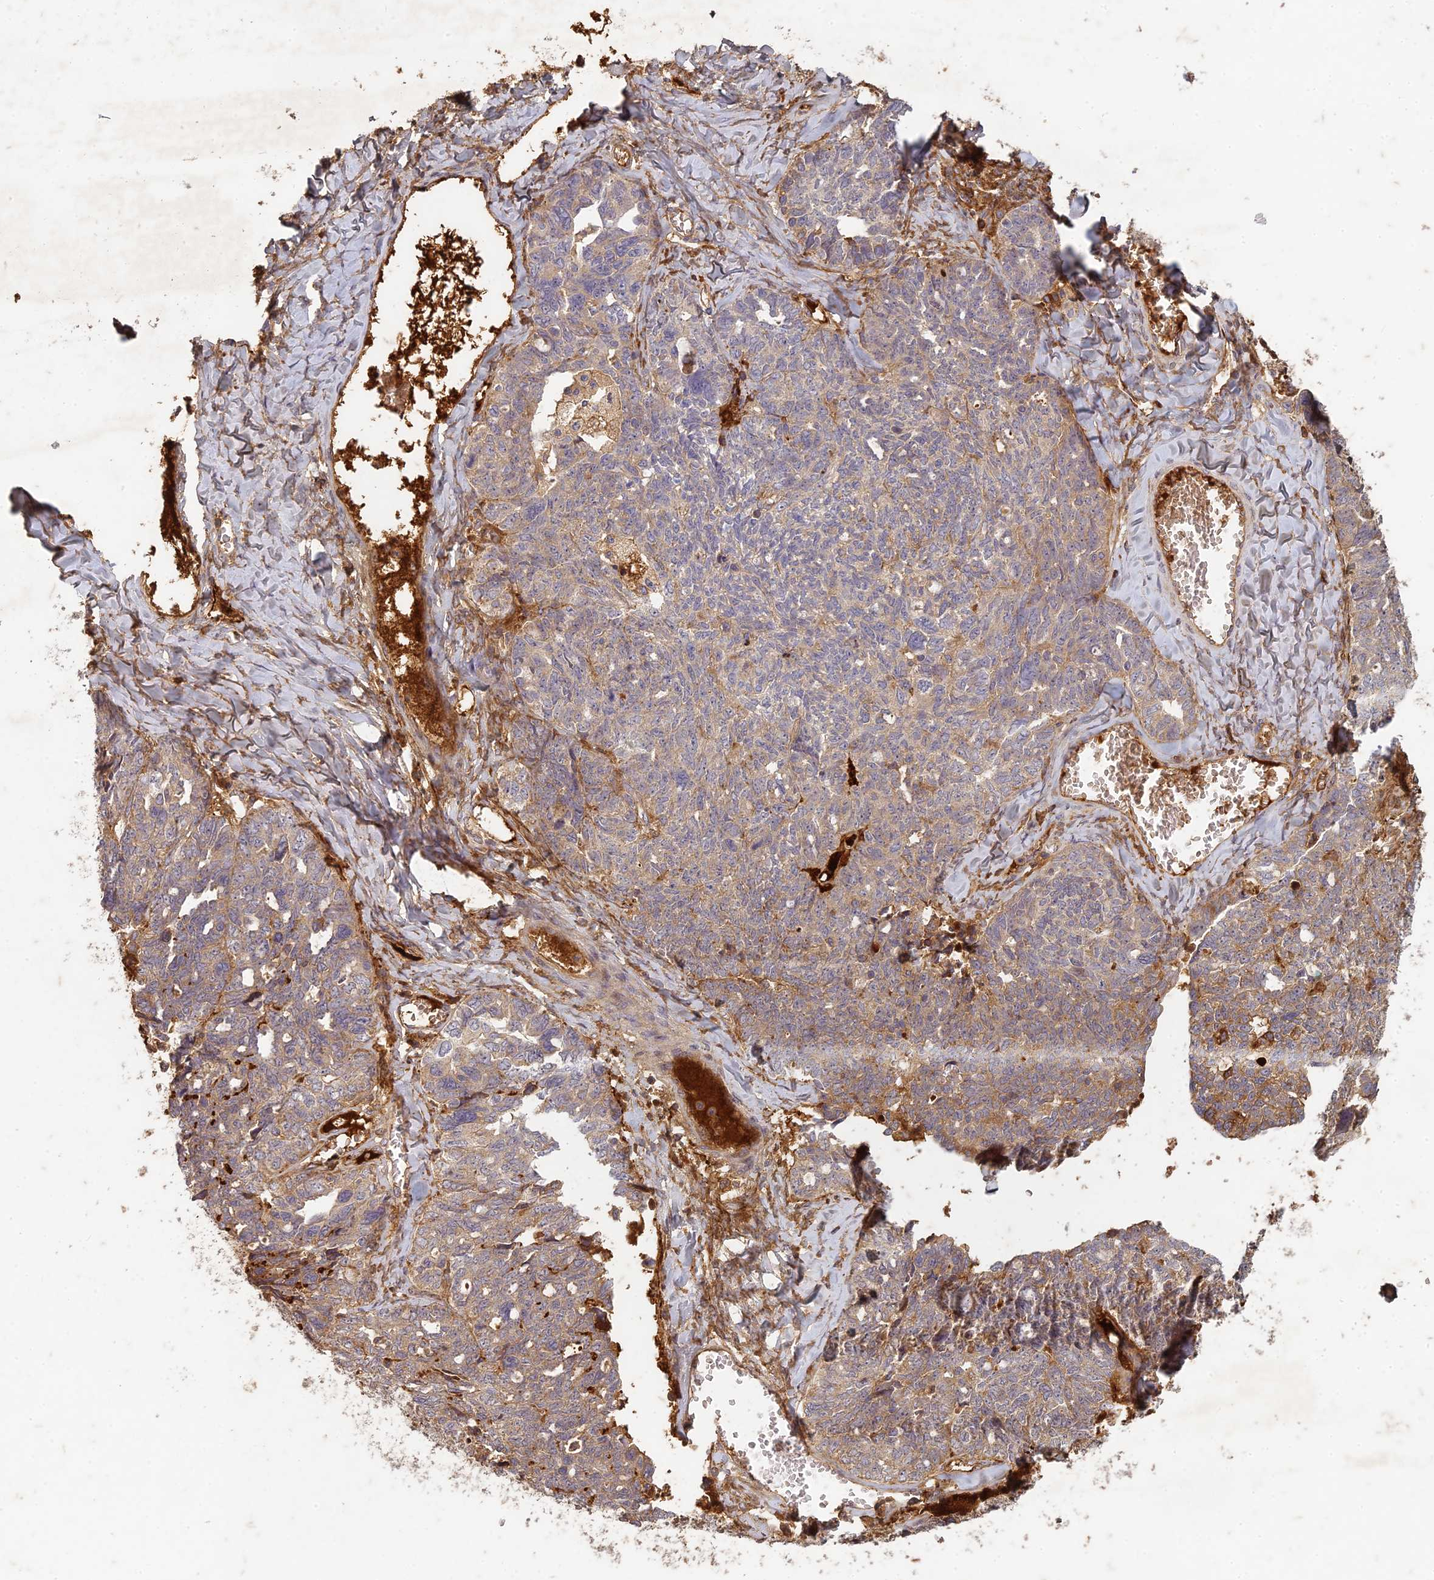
{"staining": {"intensity": "weak", "quantity": ">75%", "location": "cytoplasmic/membranous"}, "tissue": "ovarian cancer", "cell_type": "Tumor cells", "image_type": "cancer", "snomed": [{"axis": "morphology", "description": "Cystadenocarcinoma, serous, NOS"}, {"axis": "topography", "description": "Ovary"}], "caption": "This histopathology image exhibits immunohistochemistry (IHC) staining of ovarian cancer, with low weak cytoplasmic/membranous expression in approximately >75% of tumor cells.", "gene": "TCF25", "patient": {"sex": "female", "age": 79}}